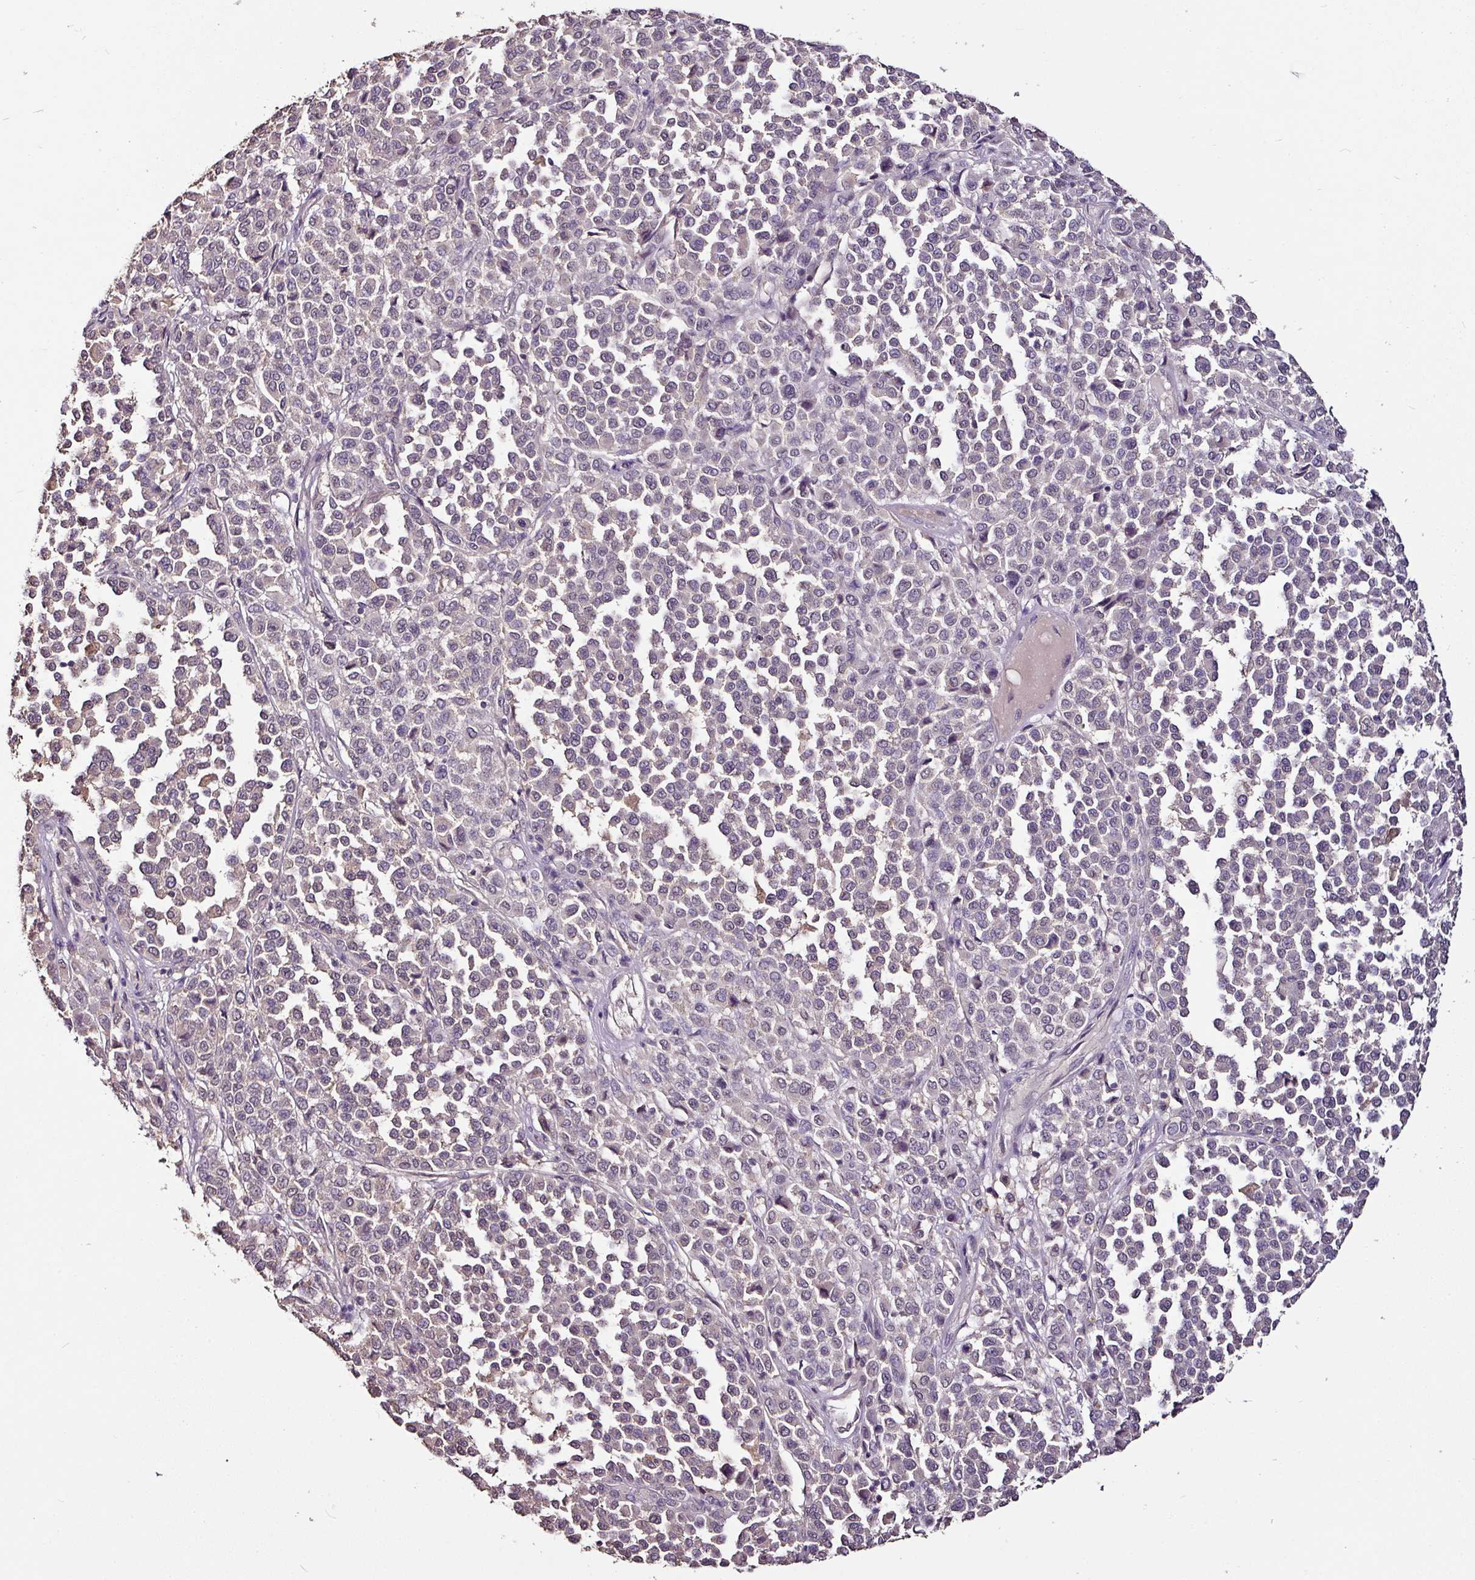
{"staining": {"intensity": "weak", "quantity": "<25%", "location": "cytoplasmic/membranous"}, "tissue": "melanoma", "cell_type": "Tumor cells", "image_type": "cancer", "snomed": [{"axis": "morphology", "description": "Malignant melanoma, Metastatic site"}, {"axis": "topography", "description": "Pancreas"}], "caption": "Immunohistochemical staining of human melanoma shows no significant positivity in tumor cells.", "gene": "RPL38", "patient": {"sex": "female", "age": 30}}